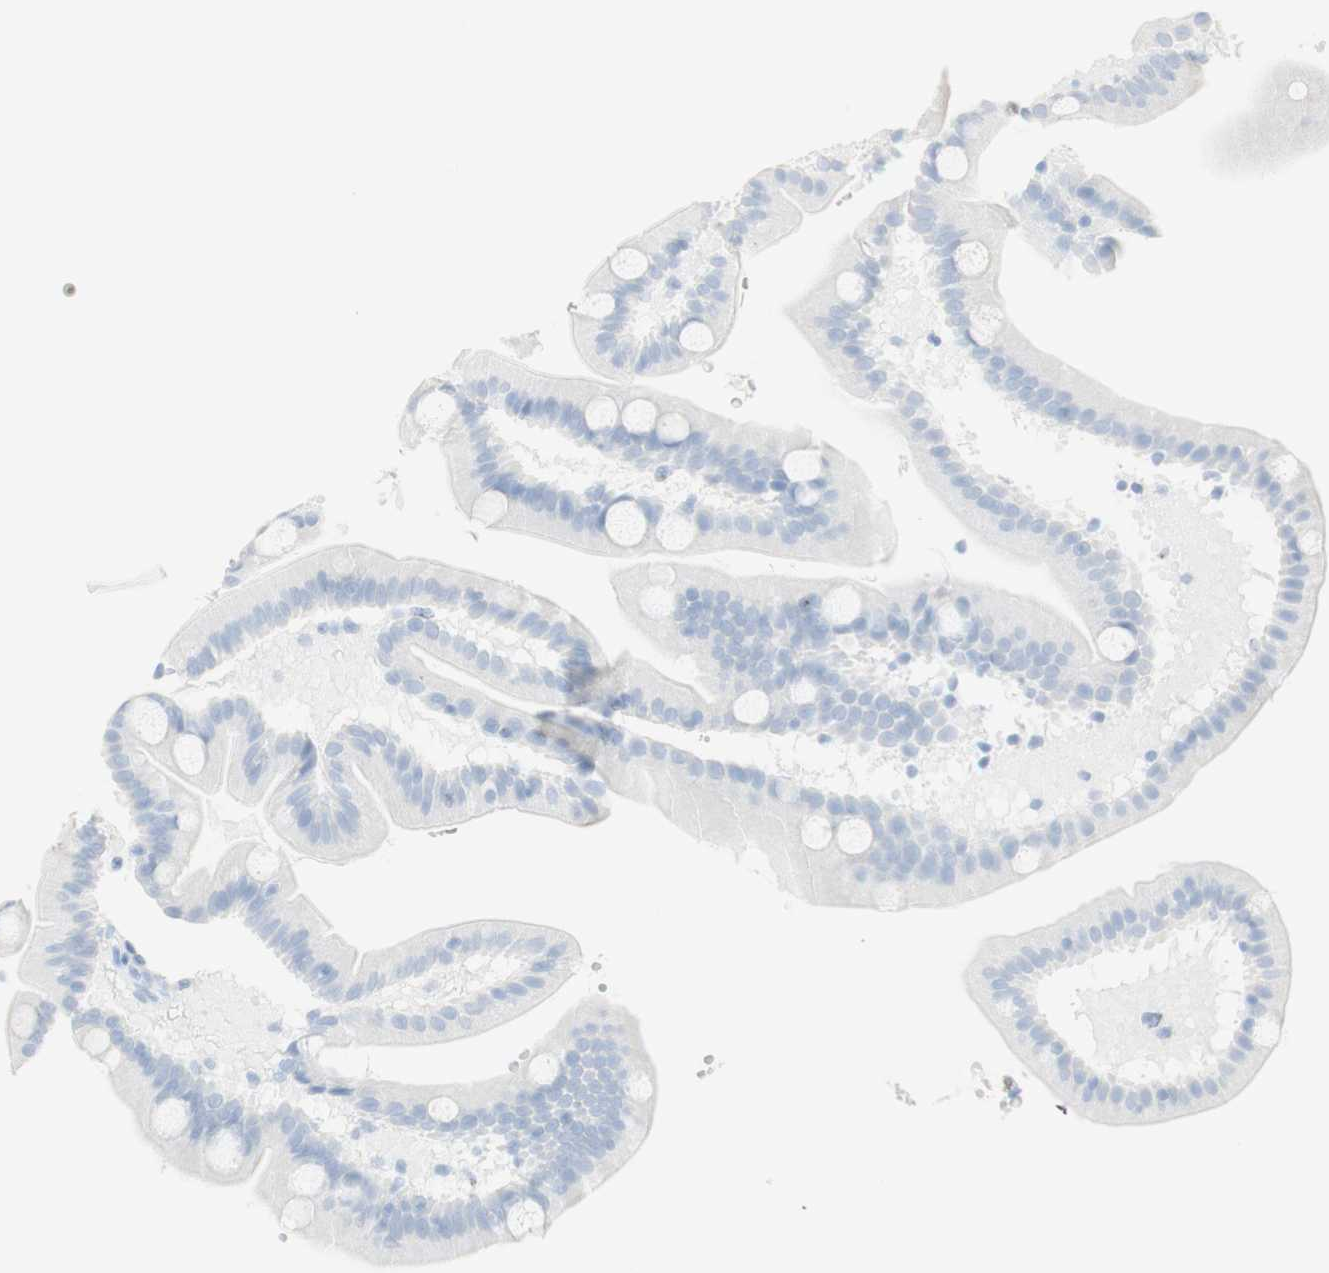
{"staining": {"intensity": "negative", "quantity": "none", "location": "none"}, "tissue": "duodenum", "cell_type": "Glandular cells", "image_type": "normal", "snomed": [{"axis": "morphology", "description": "Normal tissue, NOS"}, {"axis": "topography", "description": "Duodenum"}], "caption": "Photomicrograph shows no protein expression in glandular cells of unremarkable duodenum.", "gene": "NAPSA", "patient": {"sex": "male", "age": 54}}